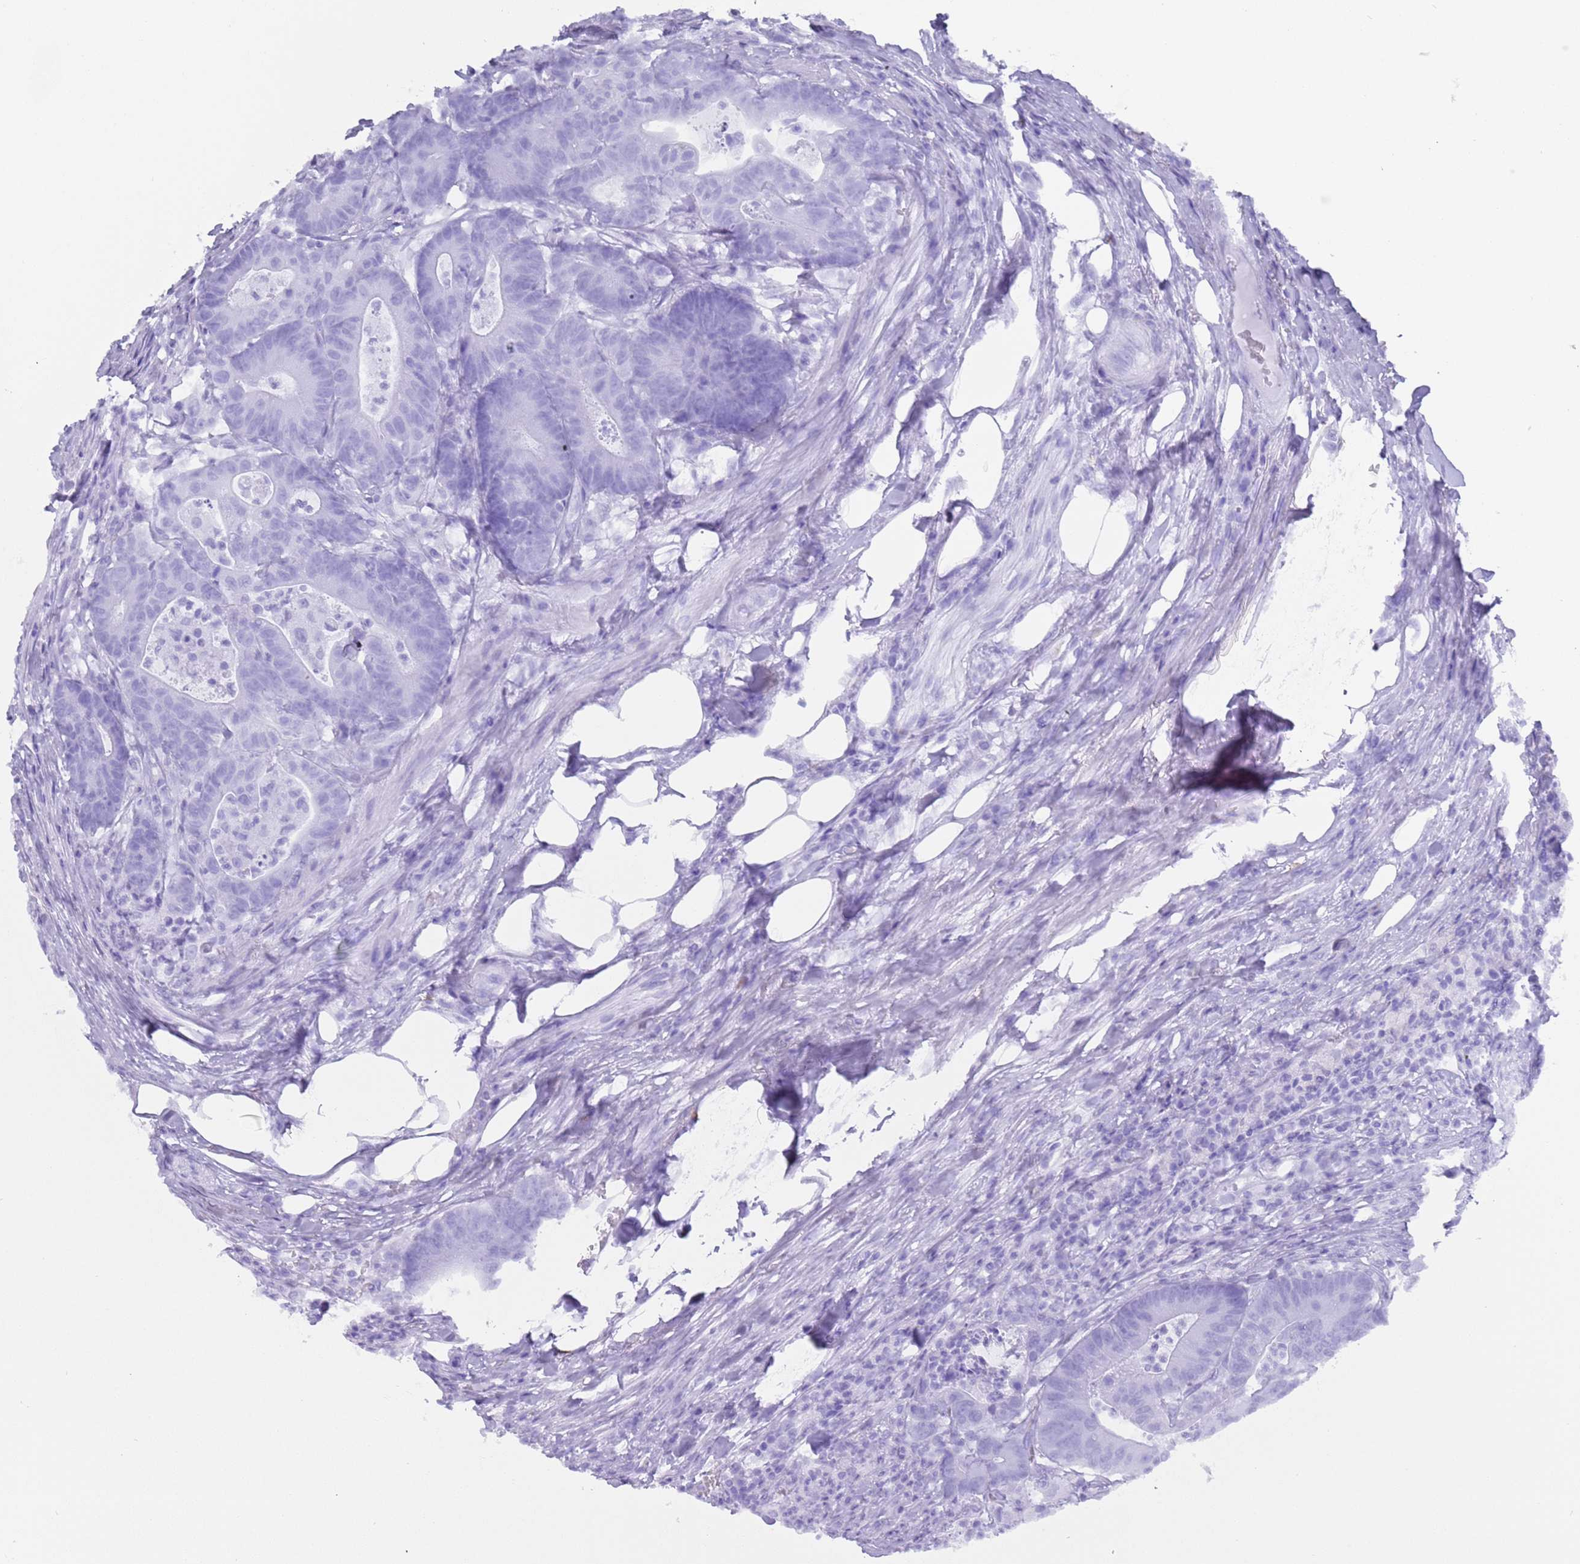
{"staining": {"intensity": "negative", "quantity": "none", "location": "none"}, "tissue": "colorectal cancer", "cell_type": "Tumor cells", "image_type": "cancer", "snomed": [{"axis": "morphology", "description": "Adenocarcinoma, NOS"}, {"axis": "topography", "description": "Colon"}], "caption": "Immunohistochemistry (IHC) photomicrograph of adenocarcinoma (colorectal) stained for a protein (brown), which displays no staining in tumor cells.", "gene": "MYADML2", "patient": {"sex": "female", "age": 84}}